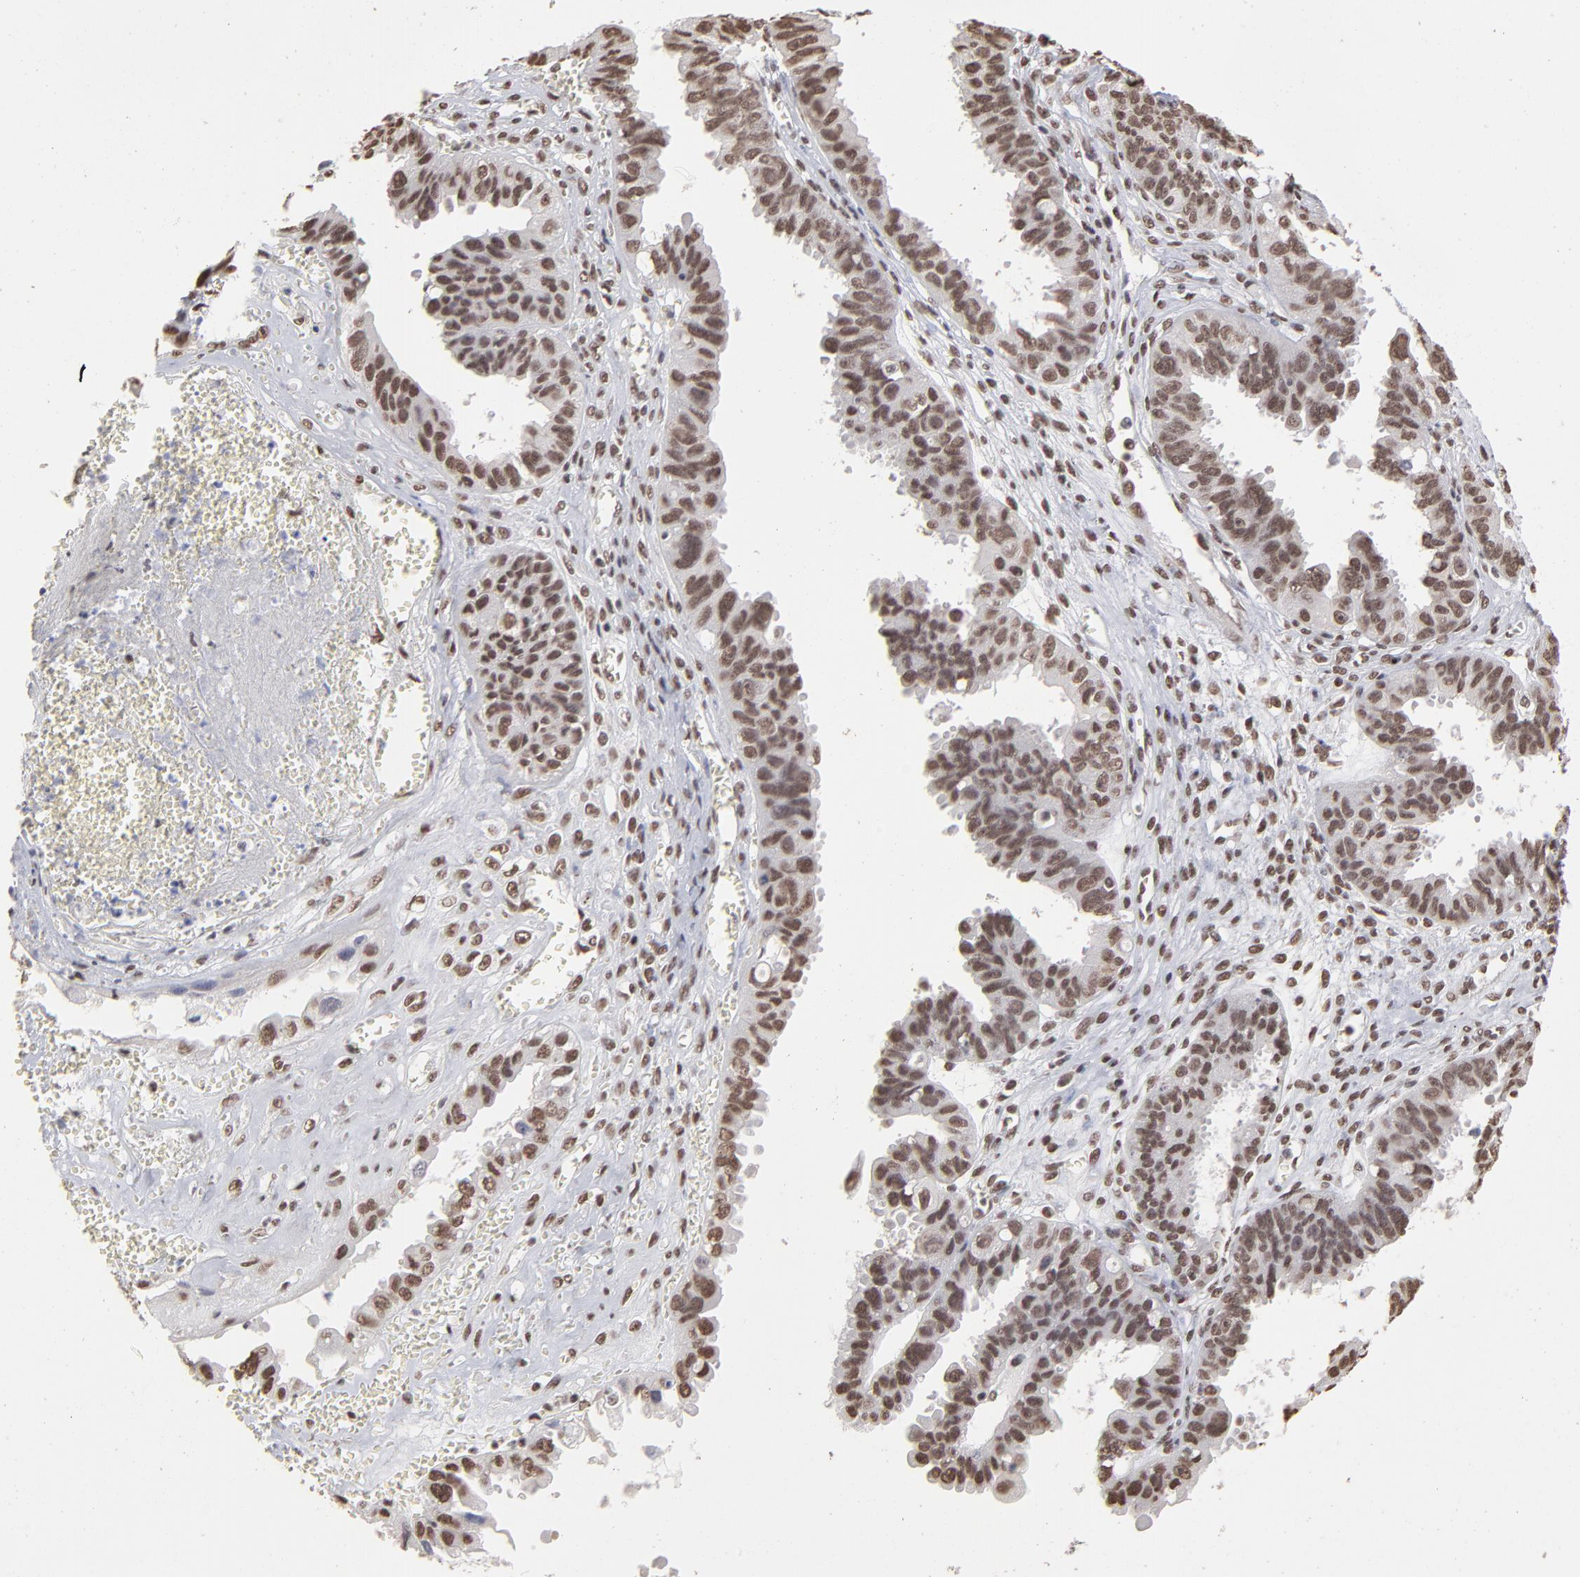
{"staining": {"intensity": "strong", "quantity": ">75%", "location": "nuclear"}, "tissue": "ovarian cancer", "cell_type": "Tumor cells", "image_type": "cancer", "snomed": [{"axis": "morphology", "description": "Carcinoma, endometroid"}, {"axis": "topography", "description": "Ovary"}], "caption": "Protein staining by immunohistochemistry (IHC) exhibits strong nuclear expression in approximately >75% of tumor cells in ovarian cancer (endometroid carcinoma). The protein is shown in brown color, while the nuclei are stained blue.", "gene": "ZNF3", "patient": {"sex": "female", "age": 85}}